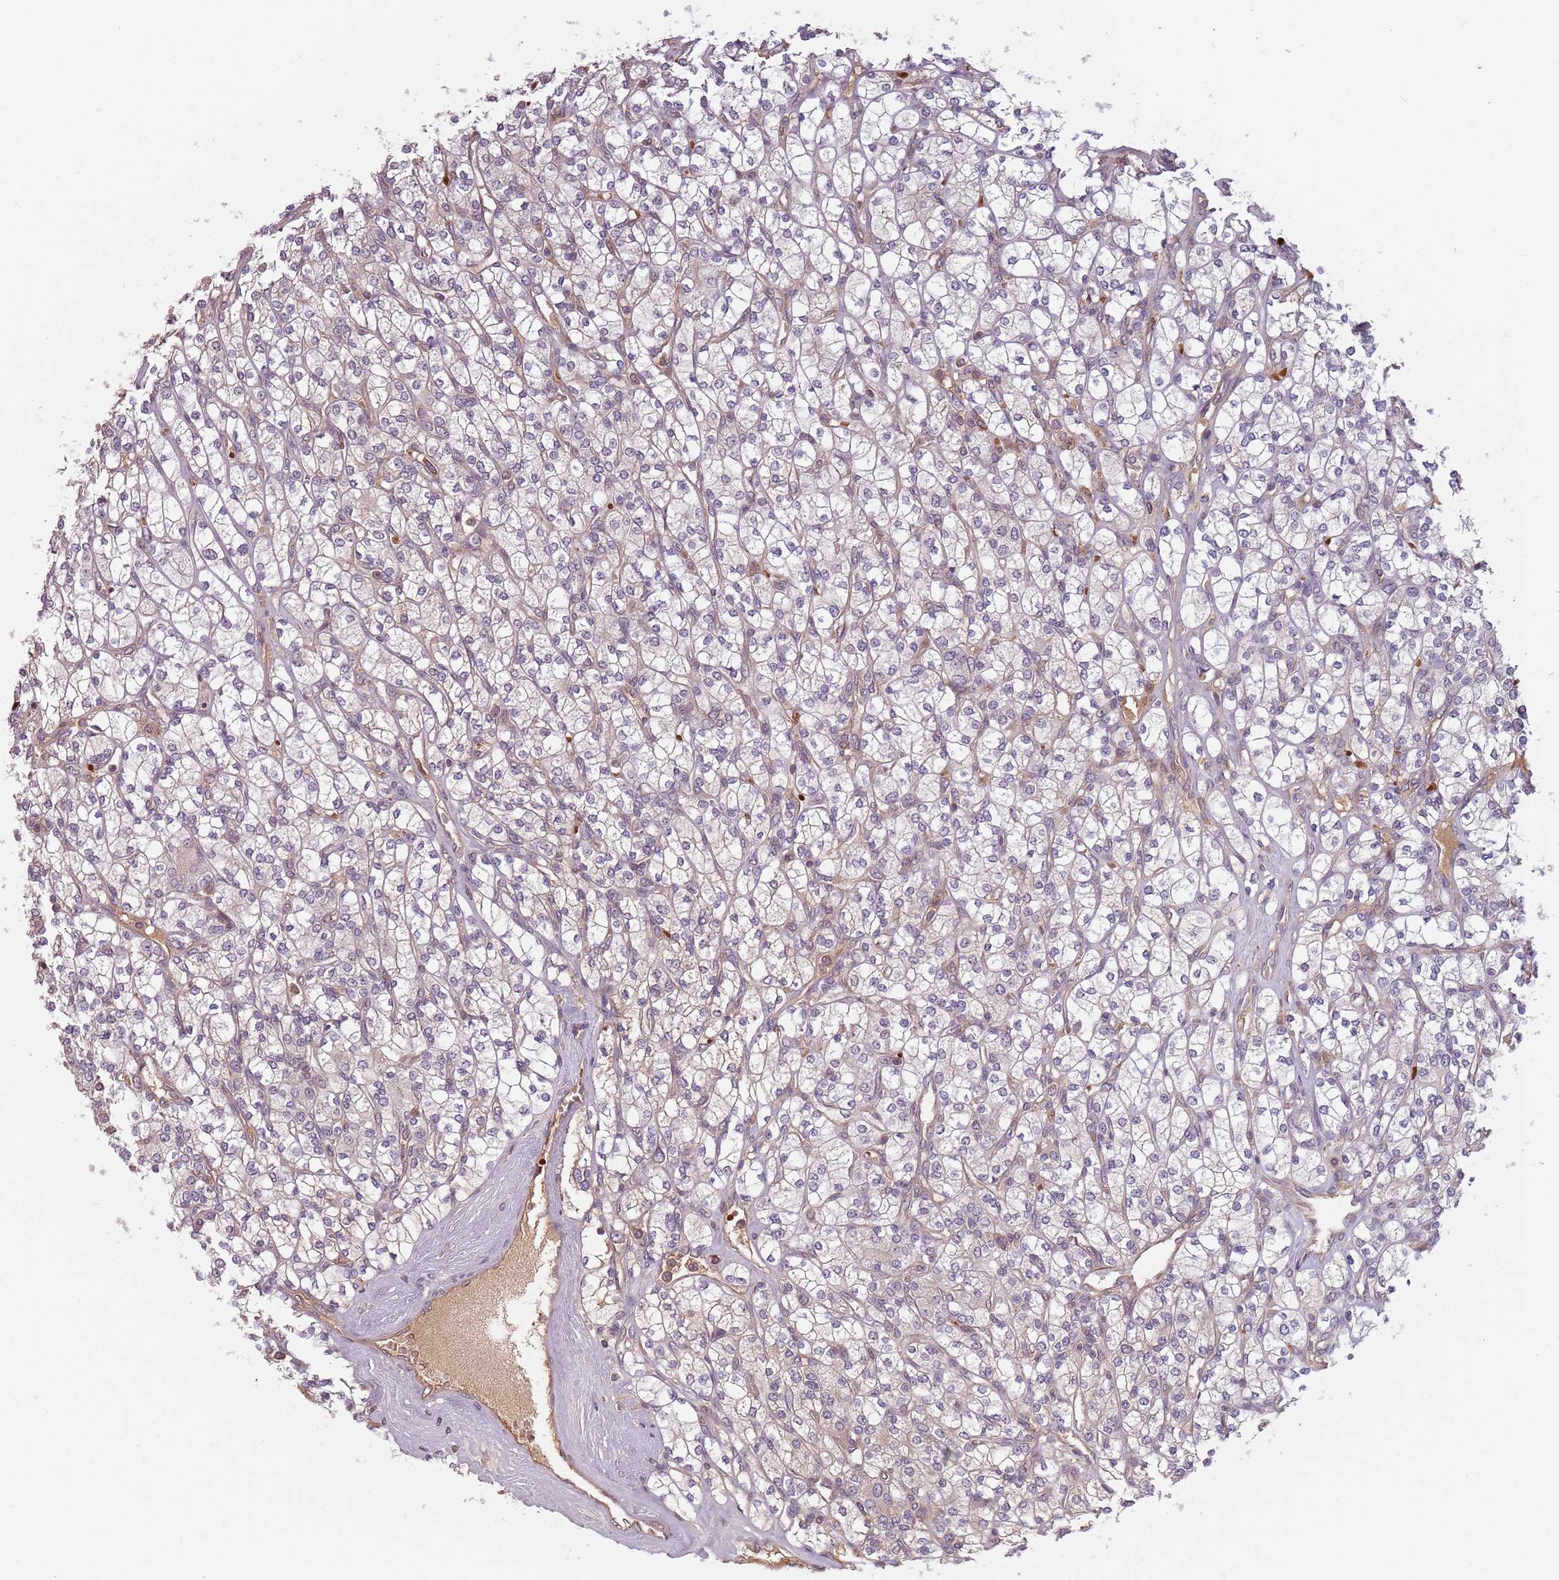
{"staining": {"intensity": "negative", "quantity": "none", "location": "none"}, "tissue": "renal cancer", "cell_type": "Tumor cells", "image_type": "cancer", "snomed": [{"axis": "morphology", "description": "Adenocarcinoma, NOS"}, {"axis": "topography", "description": "Kidney"}], "caption": "The image shows no staining of tumor cells in renal adenocarcinoma.", "gene": "GPR180", "patient": {"sex": "male", "age": 77}}